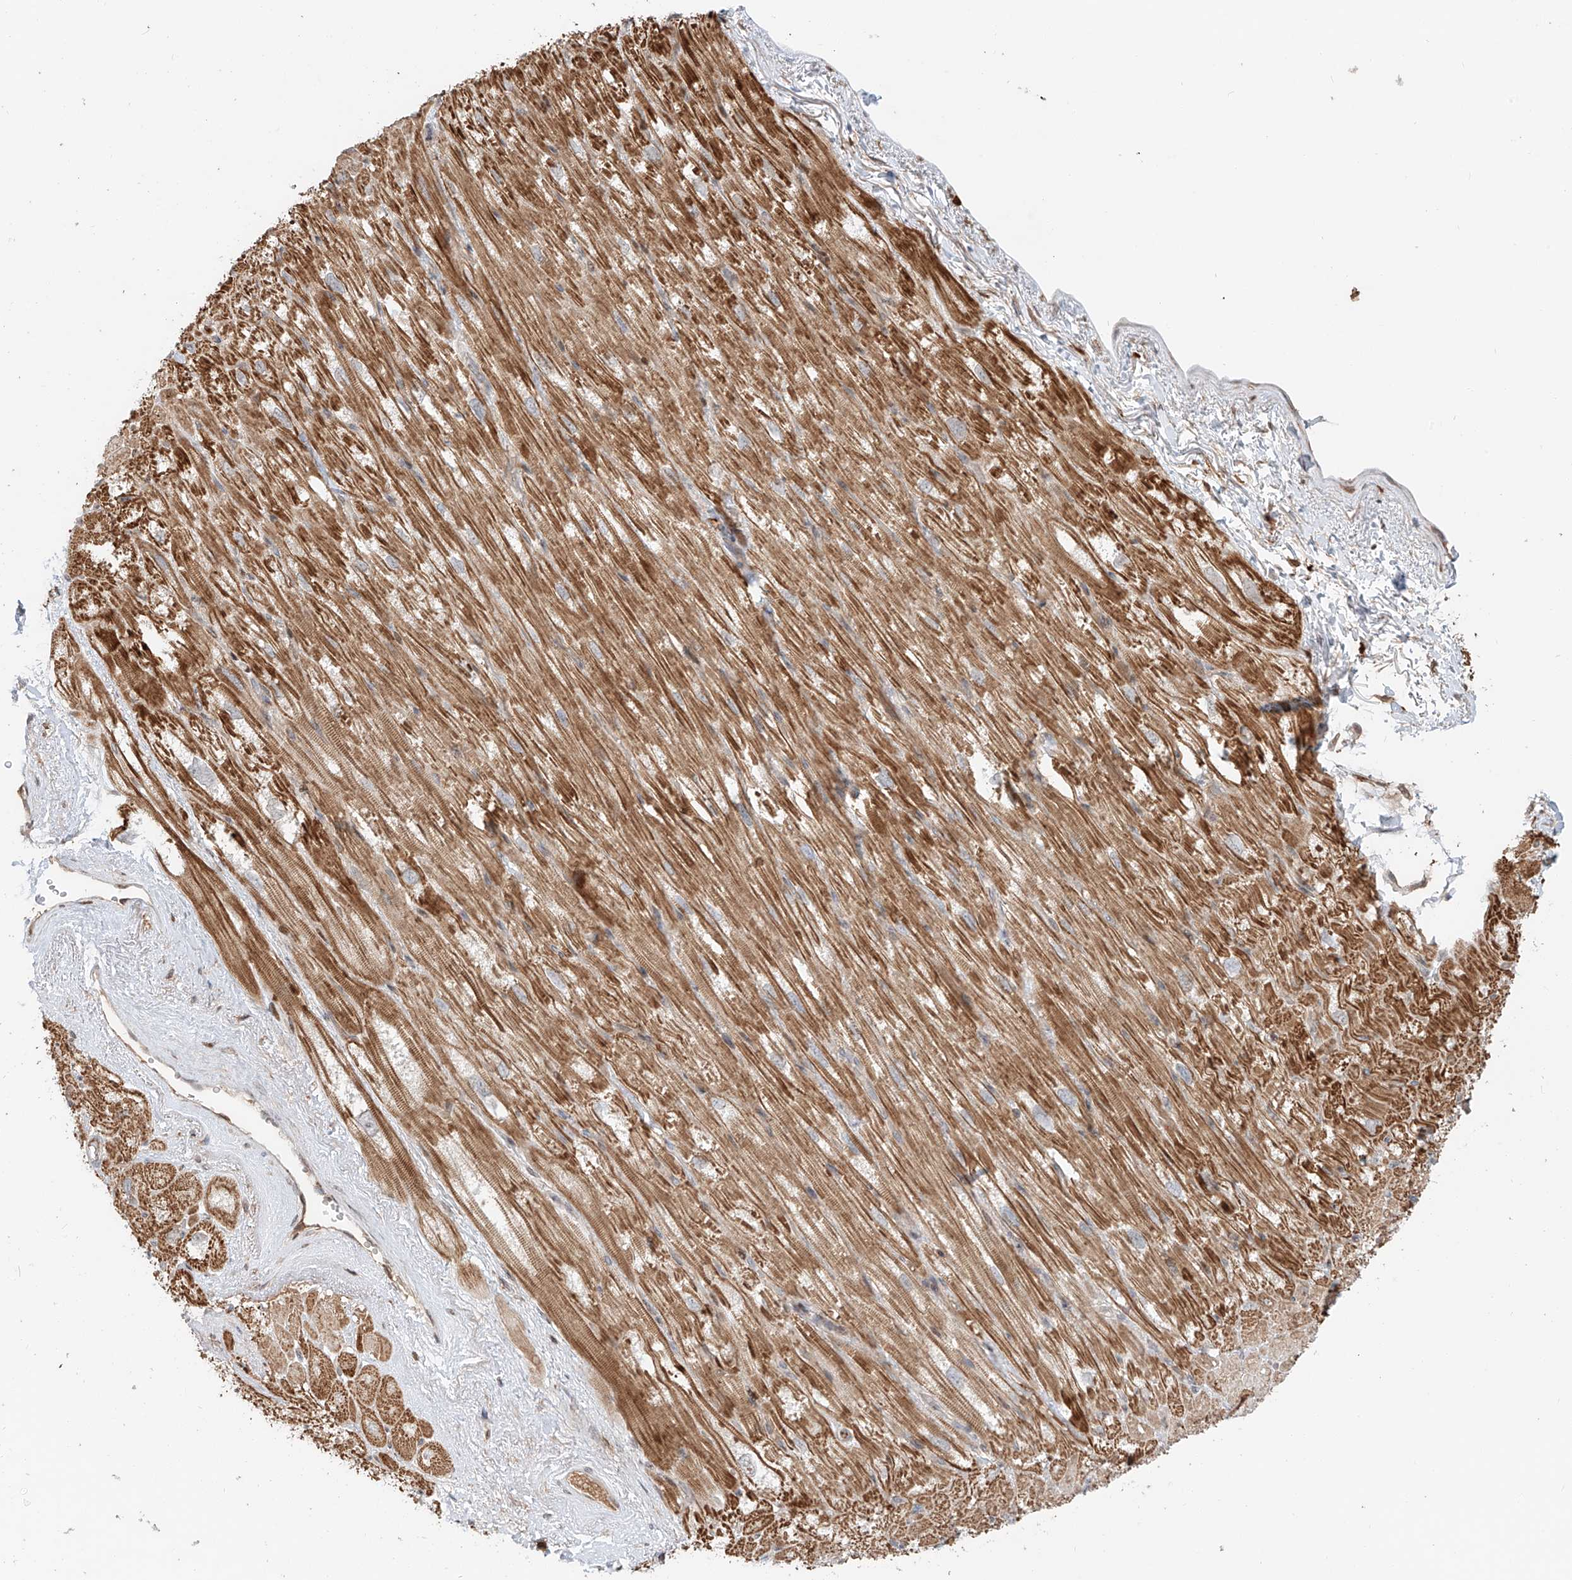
{"staining": {"intensity": "strong", "quantity": ">75%", "location": "cytoplasmic/membranous"}, "tissue": "heart muscle", "cell_type": "Cardiomyocytes", "image_type": "normal", "snomed": [{"axis": "morphology", "description": "Normal tissue, NOS"}, {"axis": "topography", "description": "Heart"}], "caption": "Heart muscle stained with a brown dye exhibits strong cytoplasmic/membranous positive expression in about >75% of cardiomyocytes.", "gene": "CEP162", "patient": {"sex": "male", "age": 50}}